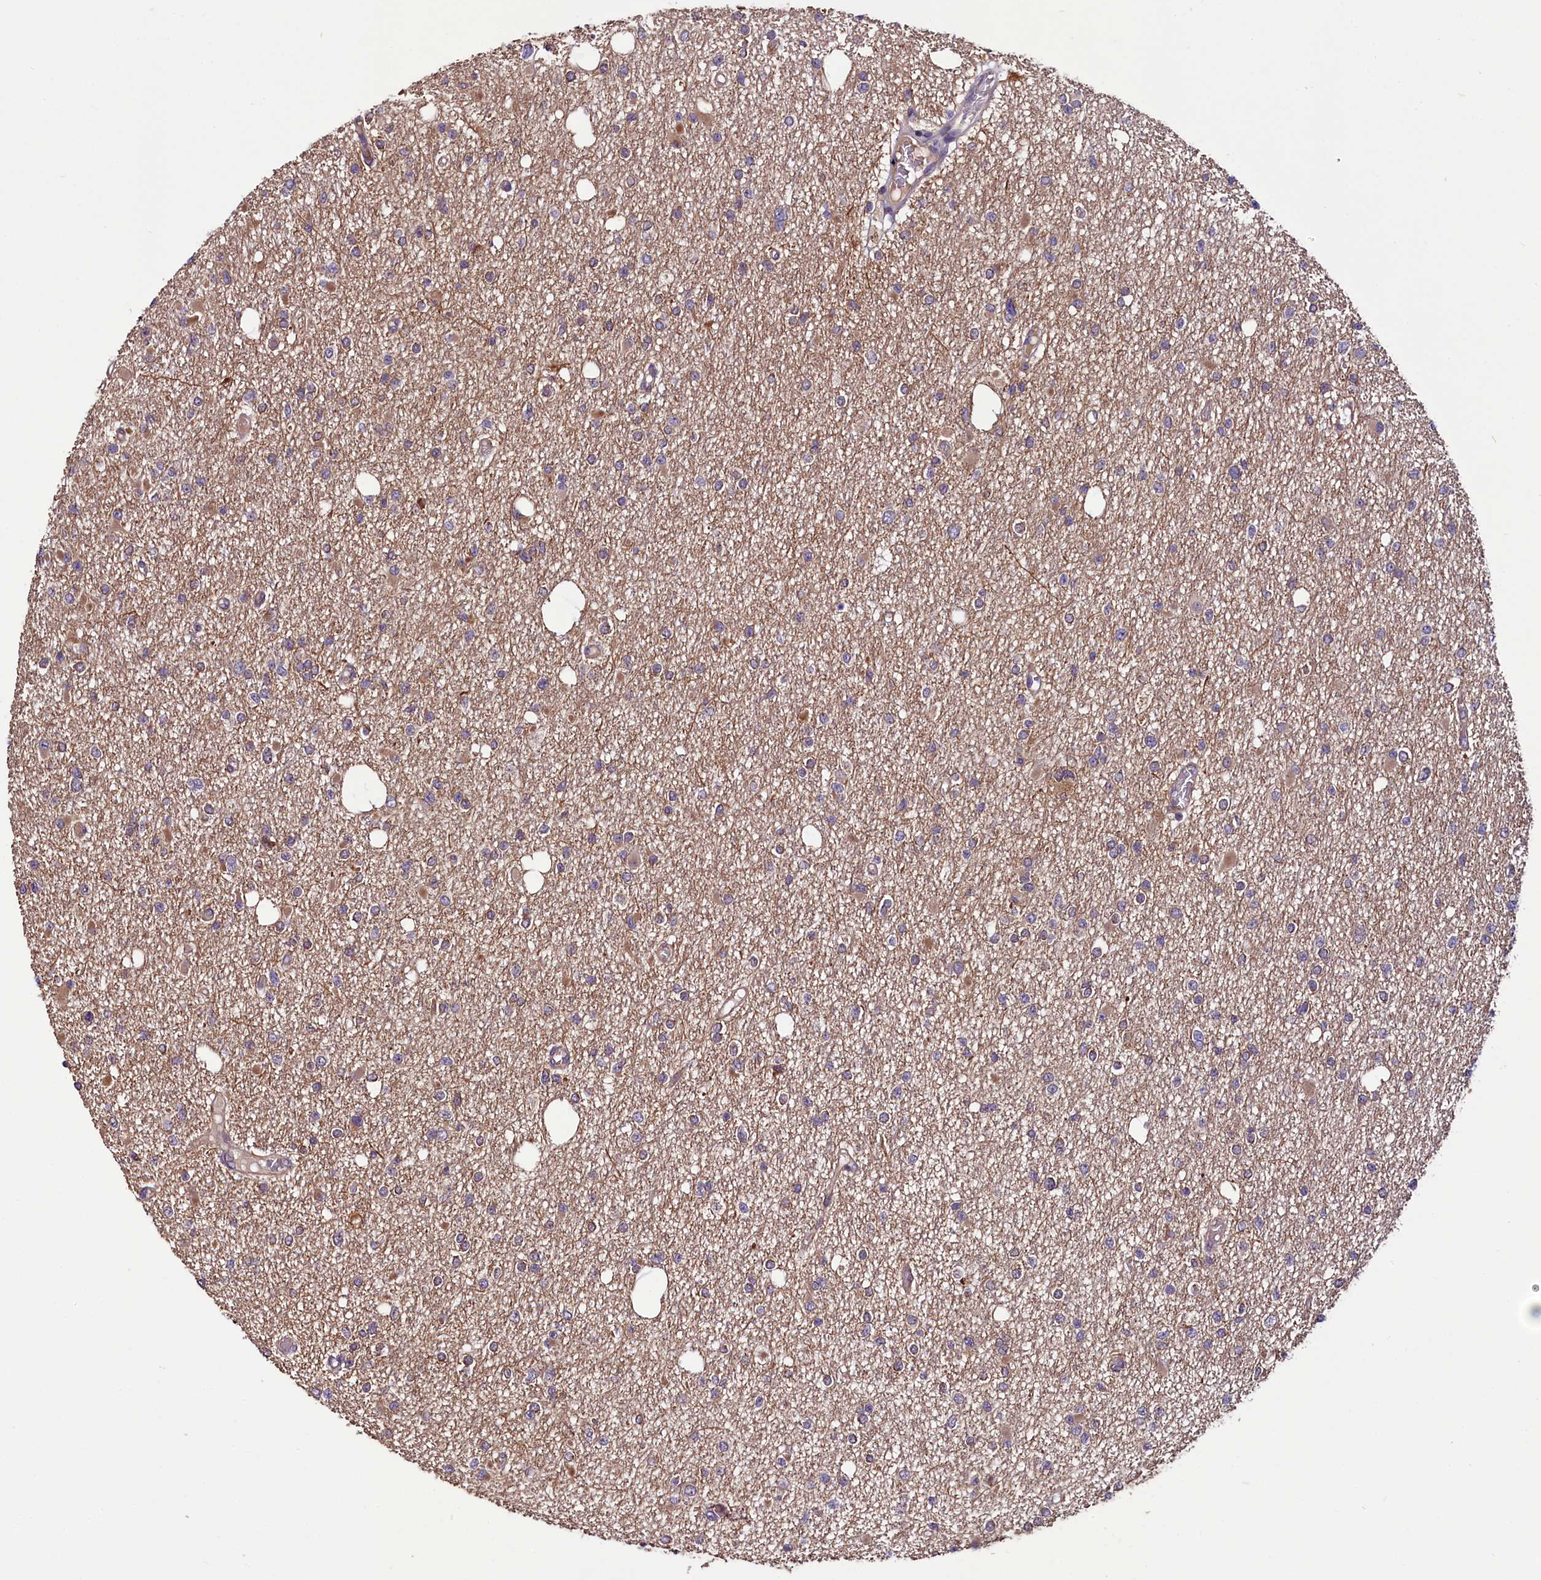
{"staining": {"intensity": "weak", "quantity": "<25%", "location": "cytoplasmic/membranous"}, "tissue": "glioma", "cell_type": "Tumor cells", "image_type": "cancer", "snomed": [{"axis": "morphology", "description": "Glioma, malignant, Low grade"}, {"axis": "topography", "description": "Brain"}], "caption": "An image of human glioma is negative for staining in tumor cells.", "gene": "RPUSD2", "patient": {"sex": "female", "age": 22}}